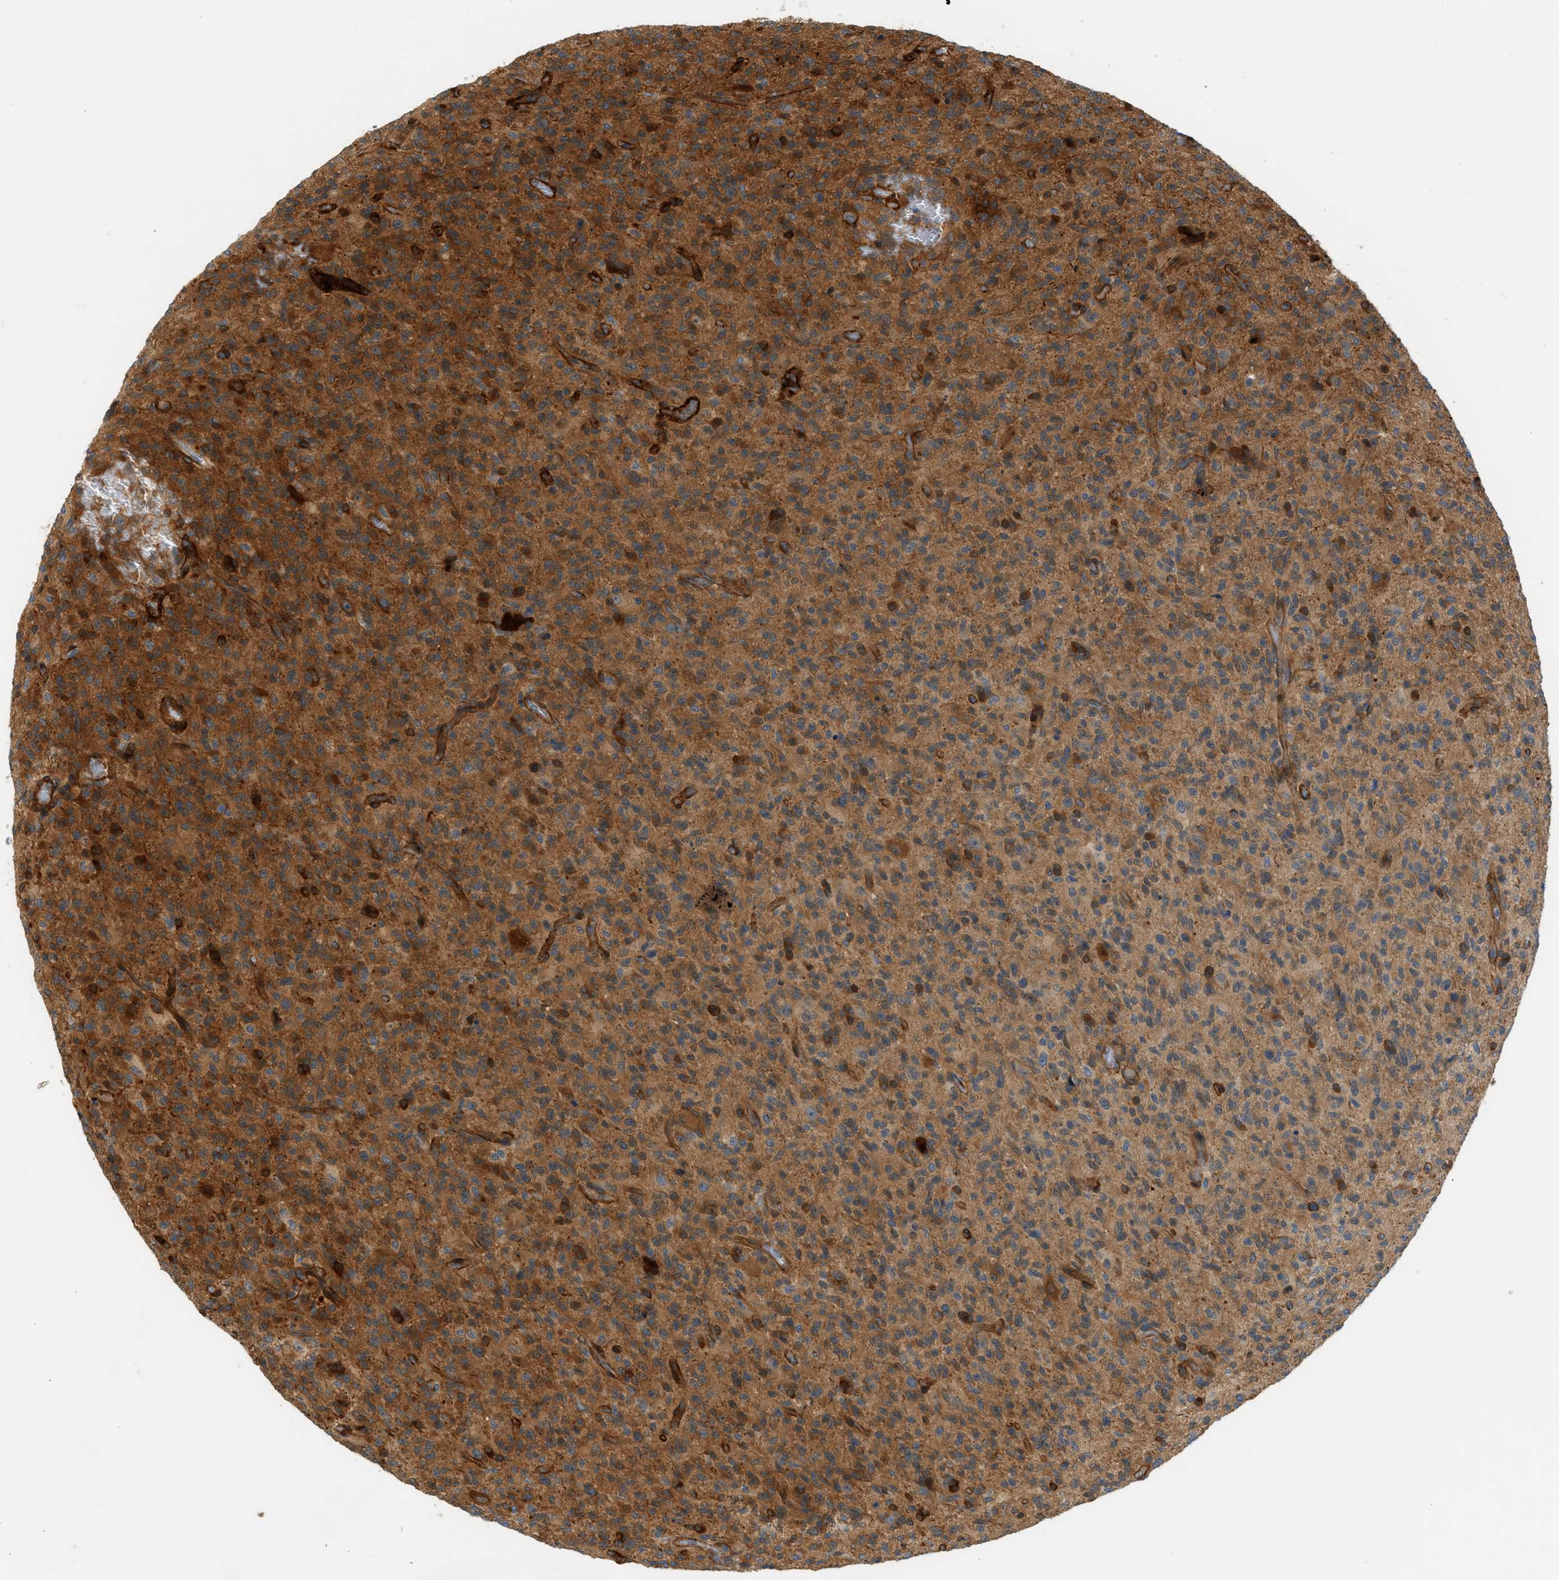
{"staining": {"intensity": "negative", "quantity": "none", "location": "none"}, "tissue": "glioma", "cell_type": "Tumor cells", "image_type": "cancer", "snomed": [{"axis": "morphology", "description": "Glioma, malignant, High grade"}, {"axis": "topography", "description": "Brain"}], "caption": "This is an immunohistochemistry histopathology image of human malignant glioma (high-grade). There is no staining in tumor cells.", "gene": "EDNRA", "patient": {"sex": "male", "age": 71}}